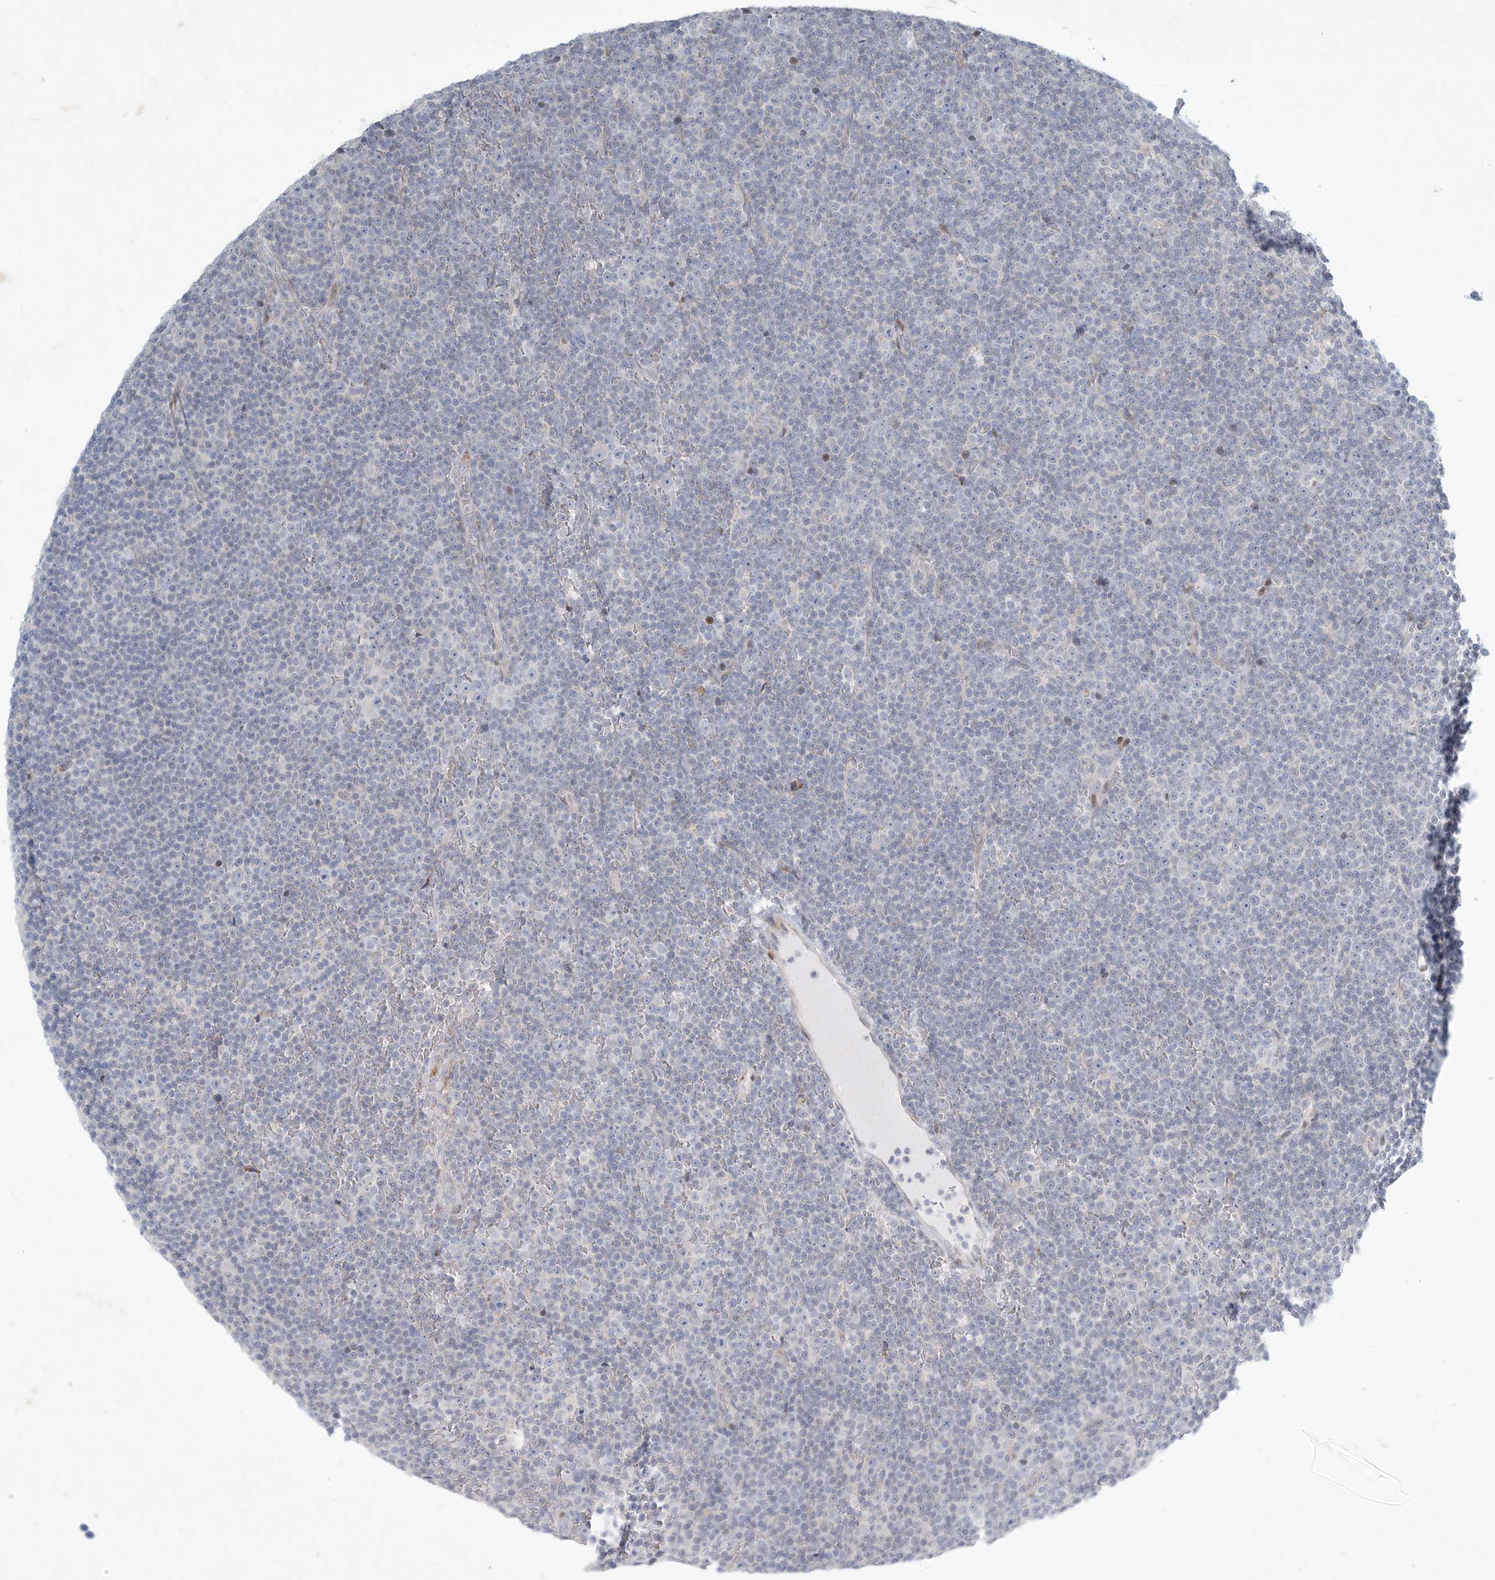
{"staining": {"intensity": "negative", "quantity": "none", "location": "none"}, "tissue": "lymphoma", "cell_type": "Tumor cells", "image_type": "cancer", "snomed": [{"axis": "morphology", "description": "Malignant lymphoma, non-Hodgkin's type, Low grade"}, {"axis": "topography", "description": "Lymph node"}], "caption": "Tumor cells show no significant protein staining in lymphoma.", "gene": "ZNF385D", "patient": {"sex": "female", "age": 67}}